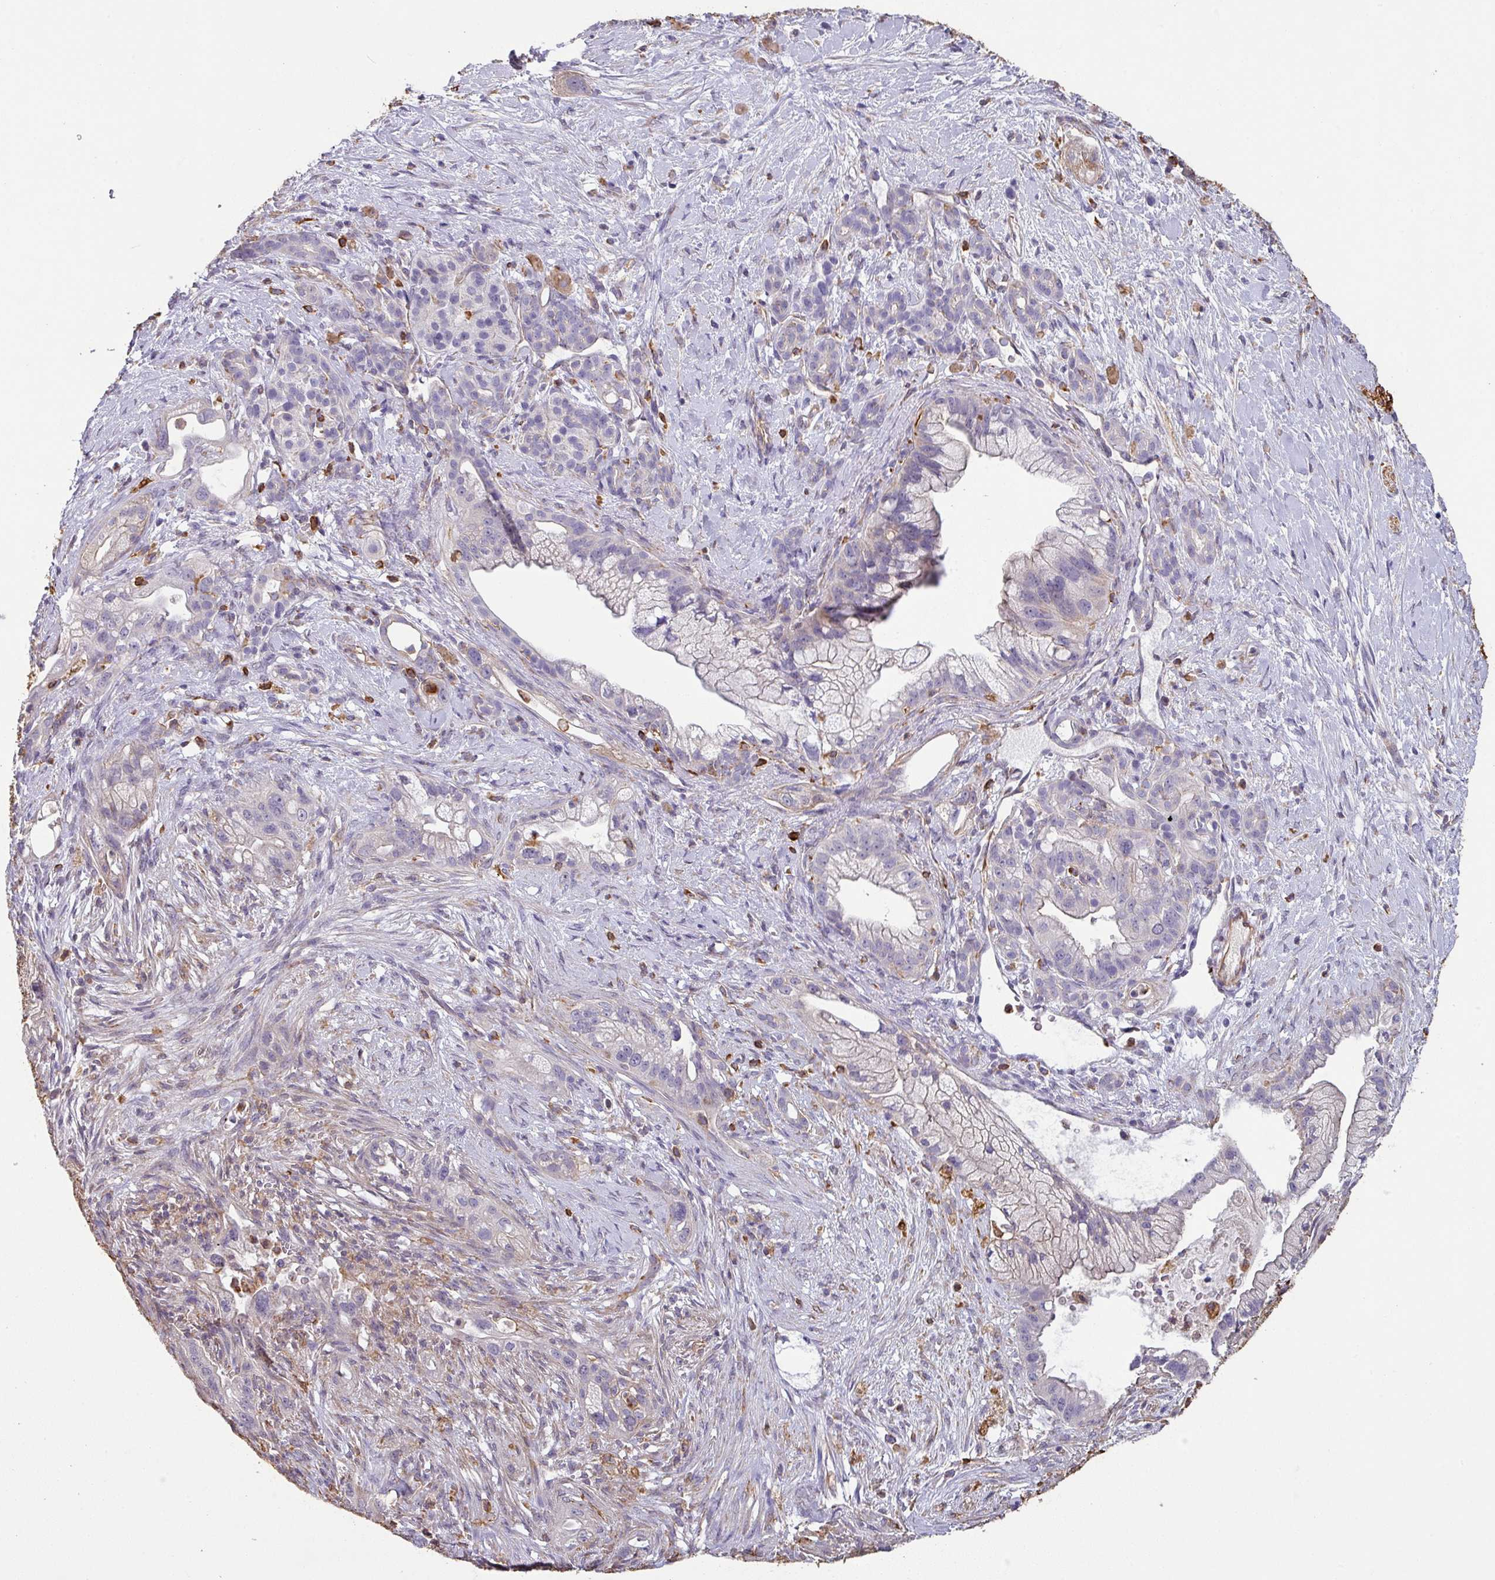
{"staining": {"intensity": "negative", "quantity": "none", "location": "none"}, "tissue": "pancreatic cancer", "cell_type": "Tumor cells", "image_type": "cancer", "snomed": [{"axis": "morphology", "description": "Adenocarcinoma, NOS"}, {"axis": "topography", "description": "Pancreas"}], "caption": "A photomicrograph of human pancreatic adenocarcinoma is negative for staining in tumor cells.", "gene": "ZNF280C", "patient": {"sex": "male", "age": 44}}